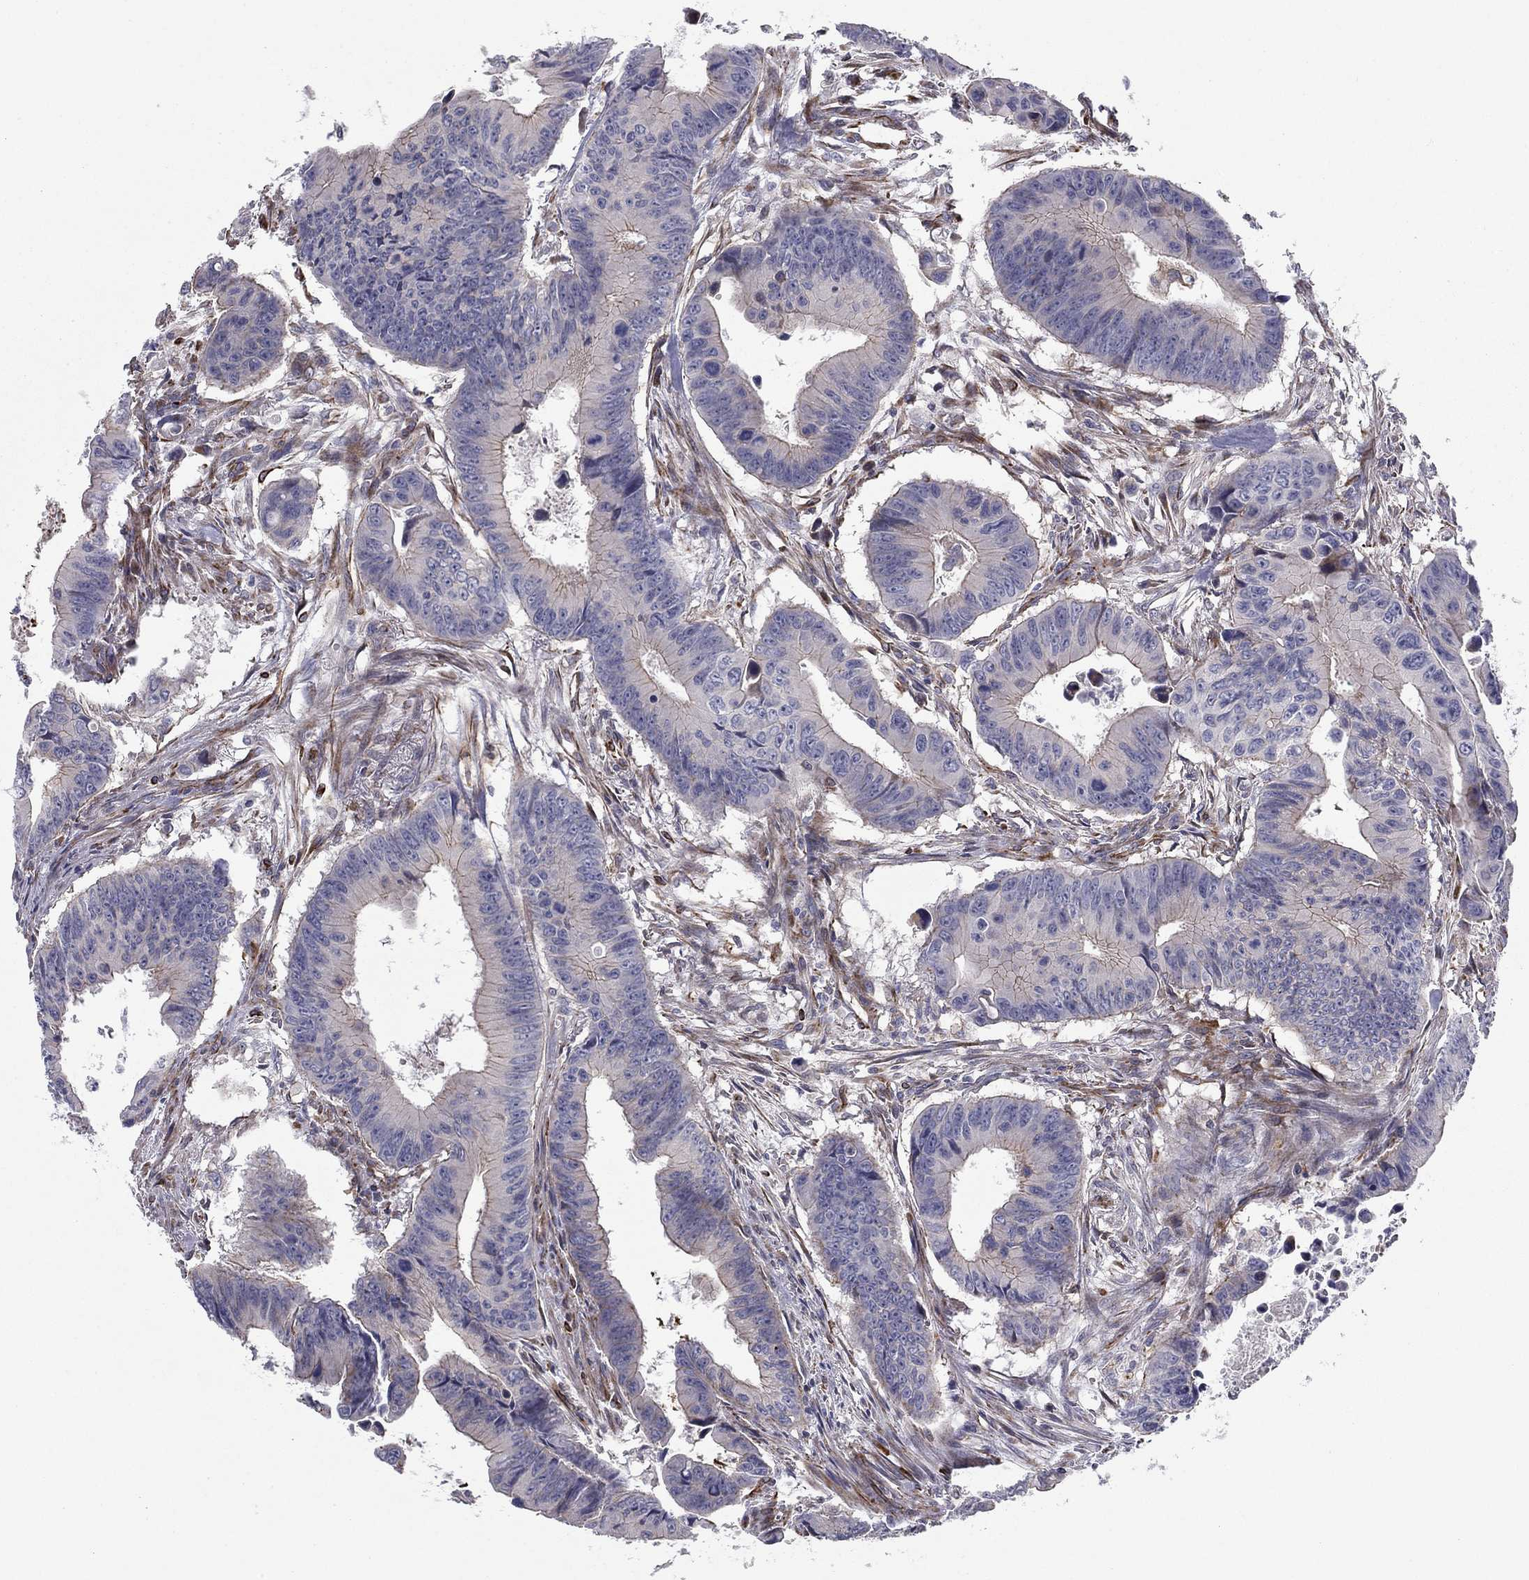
{"staining": {"intensity": "weak", "quantity": "<25%", "location": "cytoplasmic/membranous"}, "tissue": "colorectal cancer", "cell_type": "Tumor cells", "image_type": "cancer", "snomed": [{"axis": "morphology", "description": "Adenocarcinoma, NOS"}, {"axis": "topography", "description": "Colon"}], "caption": "DAB immunohistochemical staining of human adenocarcinoma (colorectal) reveals no significant staining in tumor cells.", "gene": "CLSTN1", "patient": {"sex": "female", "age": 87}}